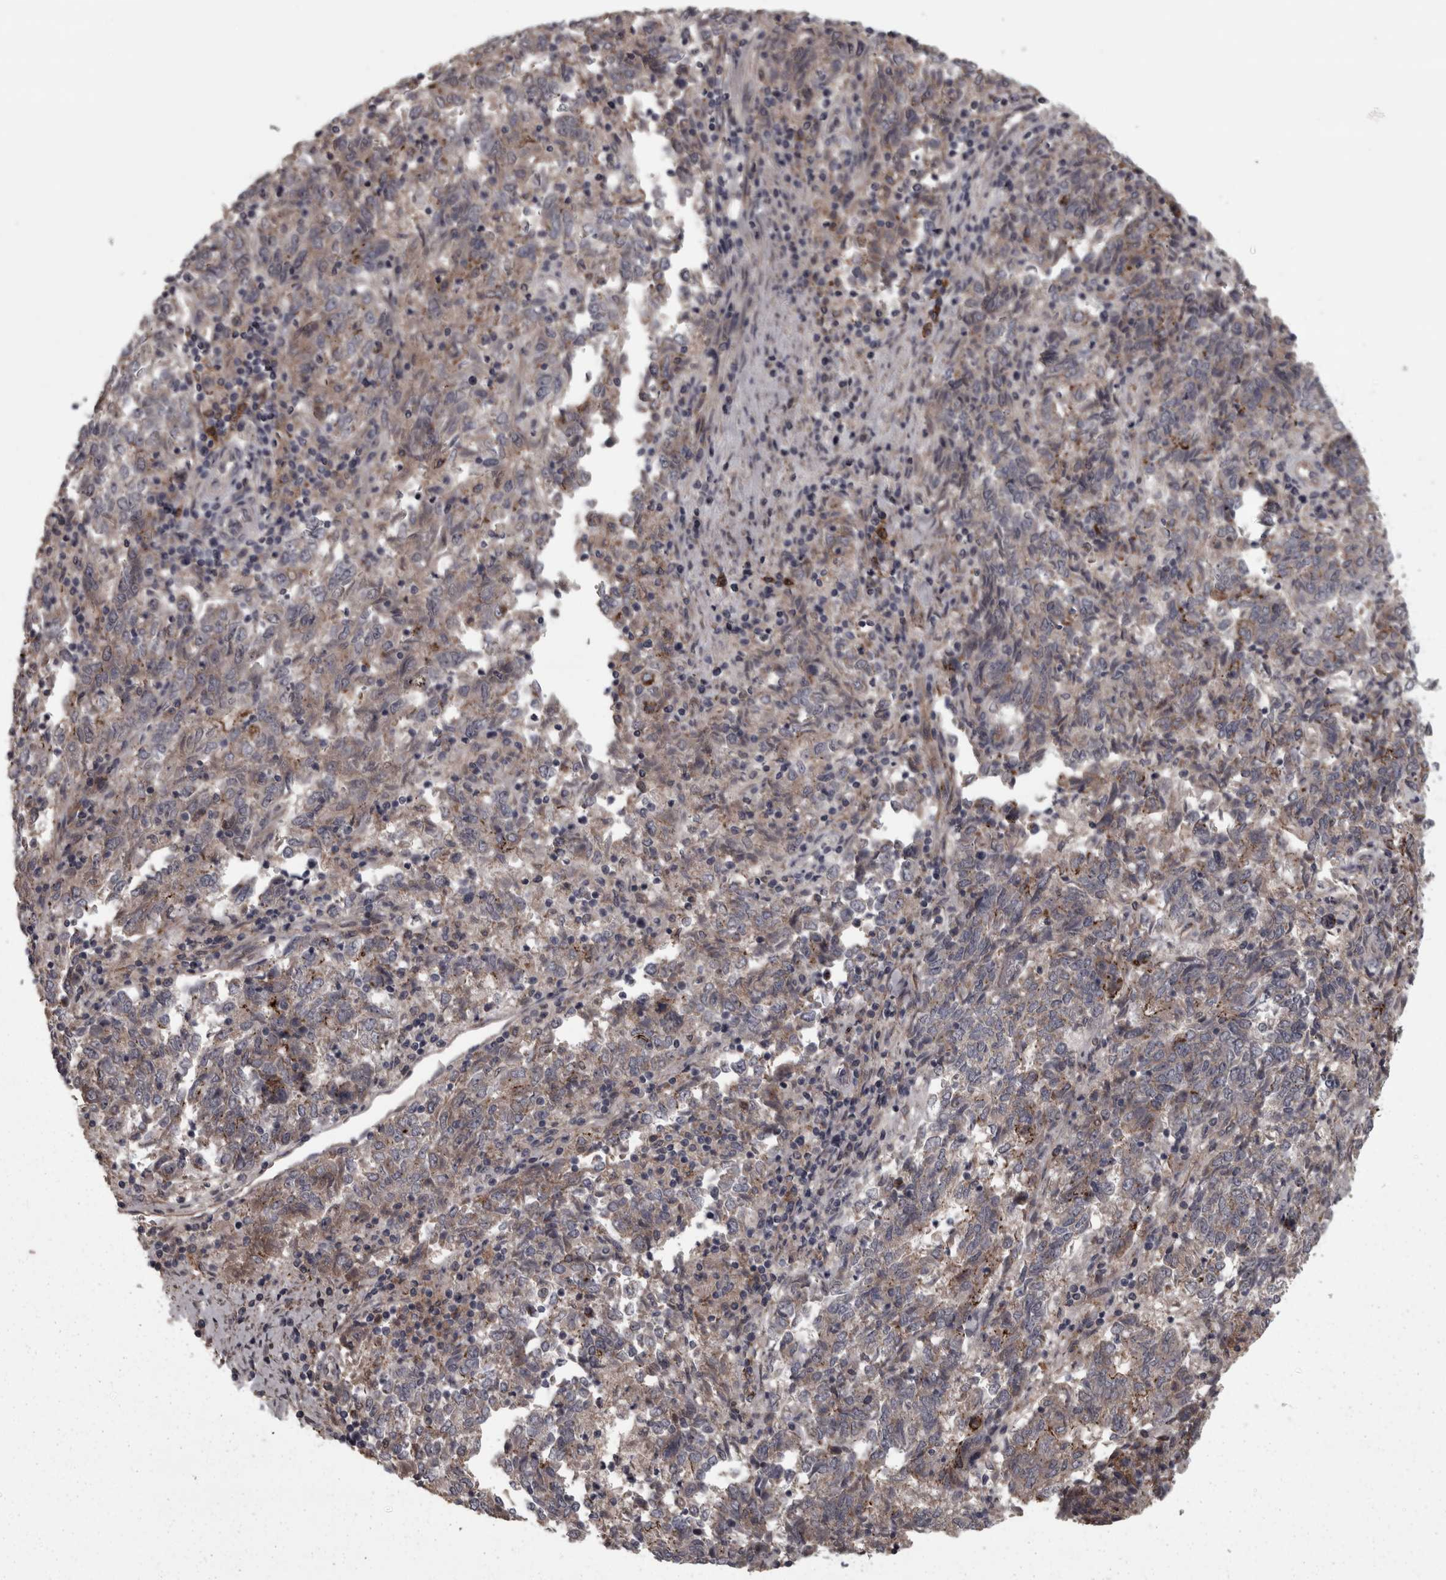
{"staining": {"intensity": "weak", "quantity": "25%-75%", "location": "cytoplasmic/membranous"}, "tissue": "endometrial cancer", "cell_type": "Tumor cells", "image_type": "cancer", "snomed": [{"axis": "morphology", "description": "Adenocarcinoma, NOS"}, {"axis": "topography", "description": "Endometrium"}], "caption": "A micrograph showing weak cytoplasmic/membranous positivity in about 25%-75% of tumor cells in endometrial cancer (adenocarcinoma), as visualized by brown immunohistochemical staining.", "gene": "PCDH17", "patient": {"sex": "female", "age": 80}}